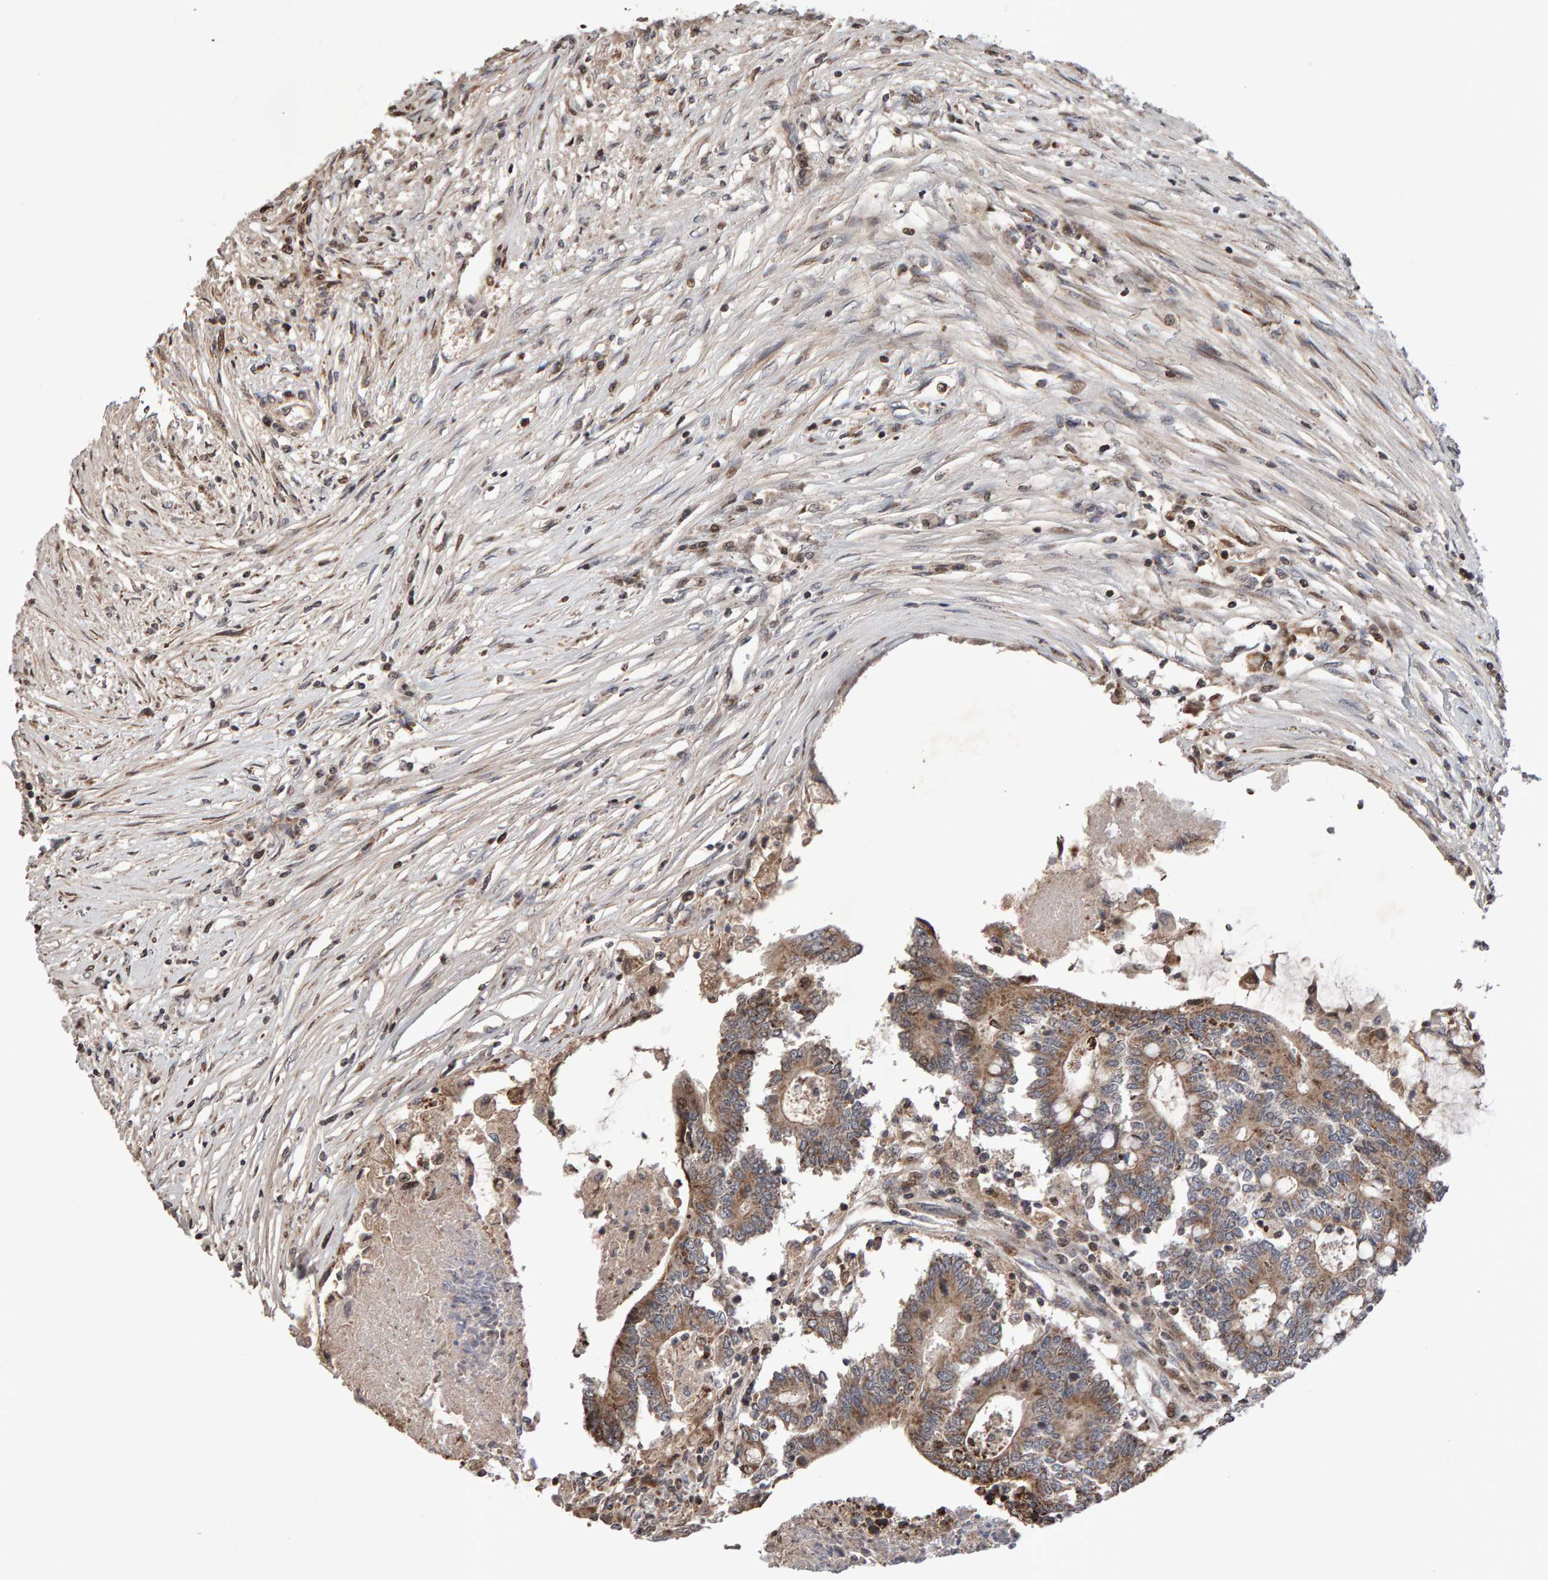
{"staining": {"intensity": "moderate", "quantity": ">75%", "location": "cytoplasmic/membranous"}, "tissue": "colorectal cancer", "cell_type": "Tumor cells", "image_type": "cancer", "snomed": [{"axis": "morphology", "description": "Adenocarcinoma, NOS"}, {"axis": "topography", "description": "Rectum"}], "caption": "A high-resolution micrograph shows immunohistochemistry (IHC) staining of colorectal cancer (adenocarcinoma), which displays moderate cytoplasmic/membranous staining in about >75% of tumor cells. Using DAB (3,3'-diaminobenzidine) (brown) and hematoxylin (blue) stains, captured at high magnification using brightfield microscopy.", "gene": "PECR", "patient": {"sex": "male", "age": 63}}